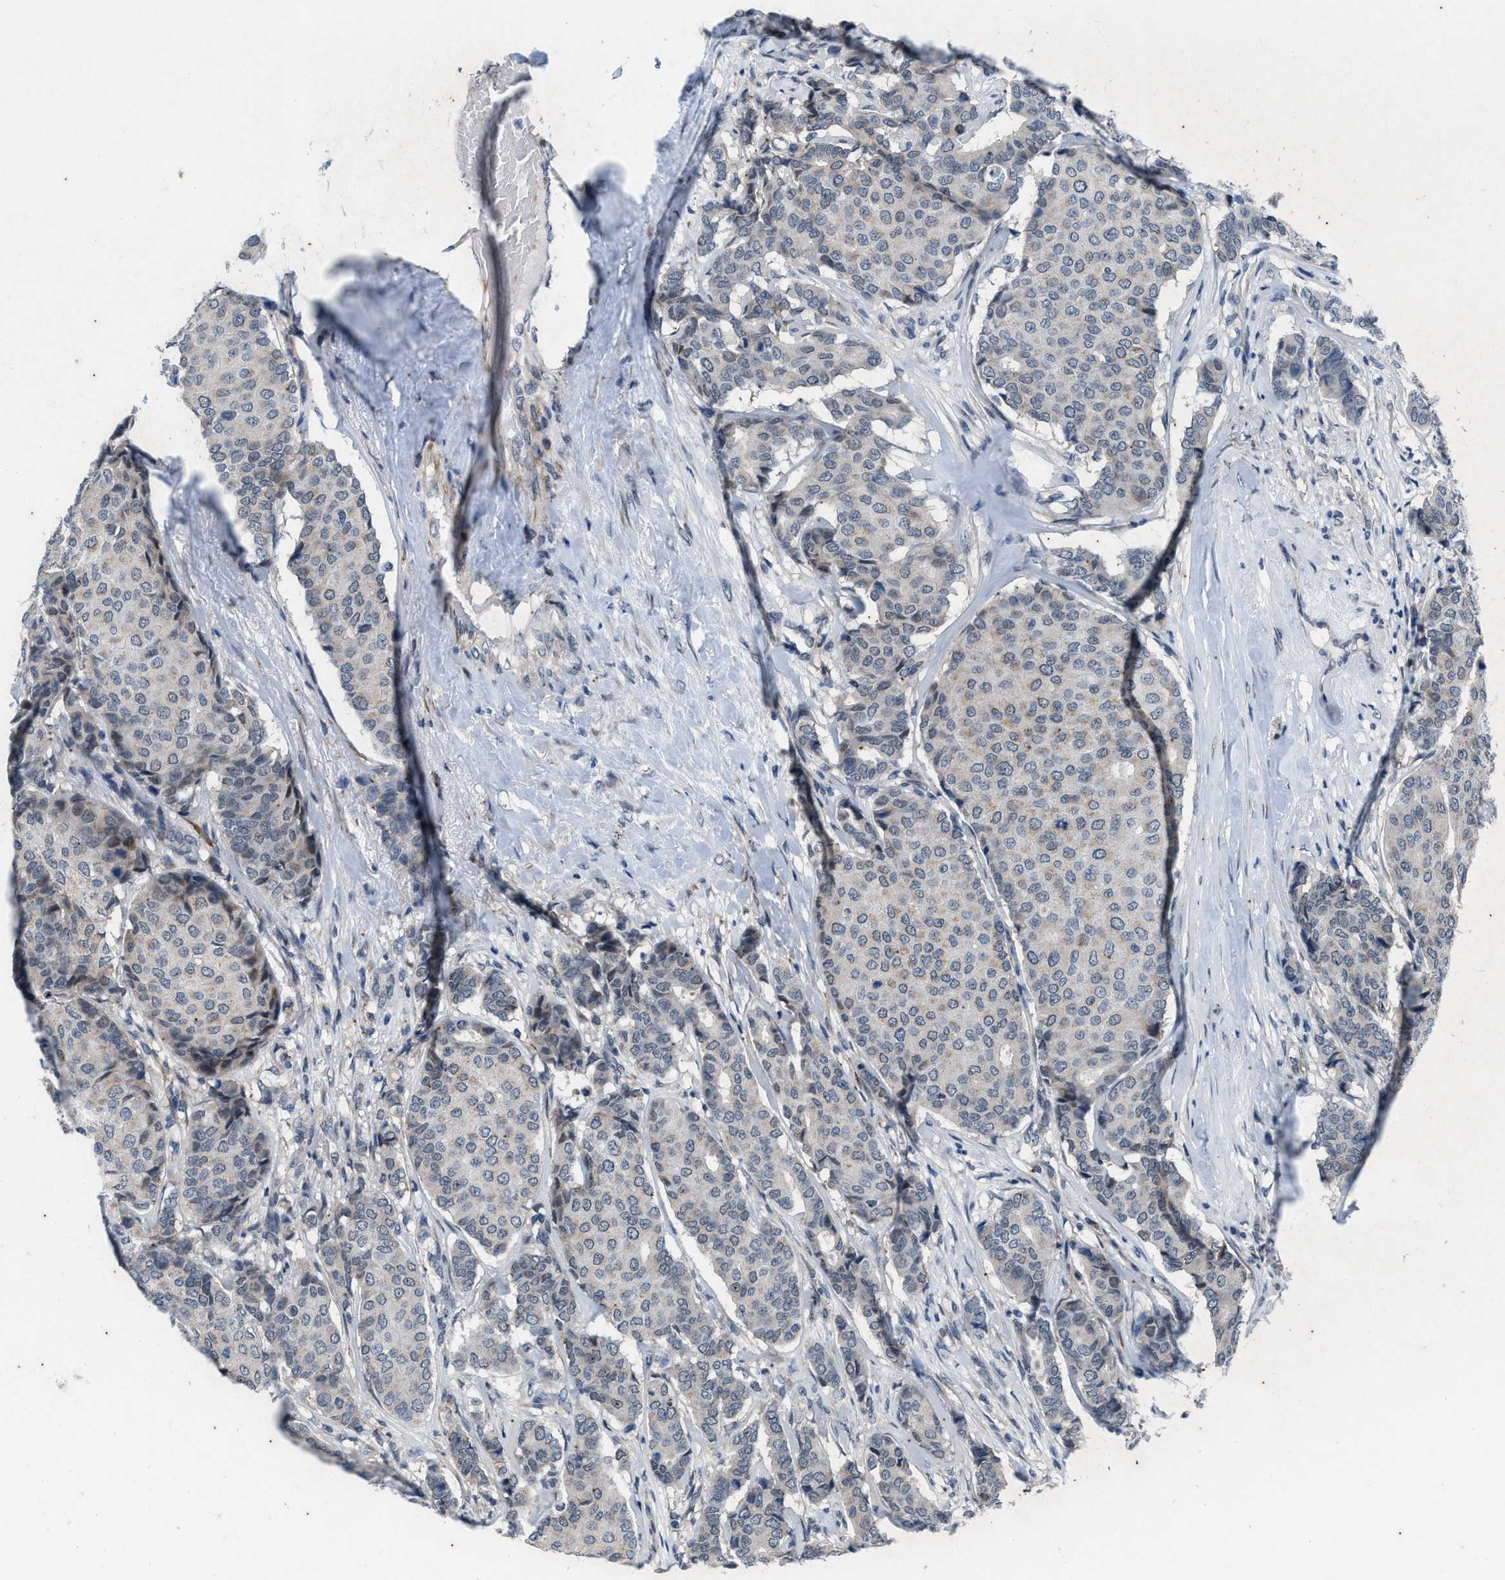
{"staining": {"intensity": "negative", "quantity": "none", "location": "none"}, "tissue": "breast cancer", "cell_type": "Tumor cells", "image_type": "cancer", "snomed": [{"axis": "morphology", "description": "Duct carcinoma"}, {"axis": "topography", "description": "Breast"}], "caption": "An image of human breast cancer is negative for staining in tumor cells.", "gene": "KIF24", "patient": {"sex": "female", "age": 75}}